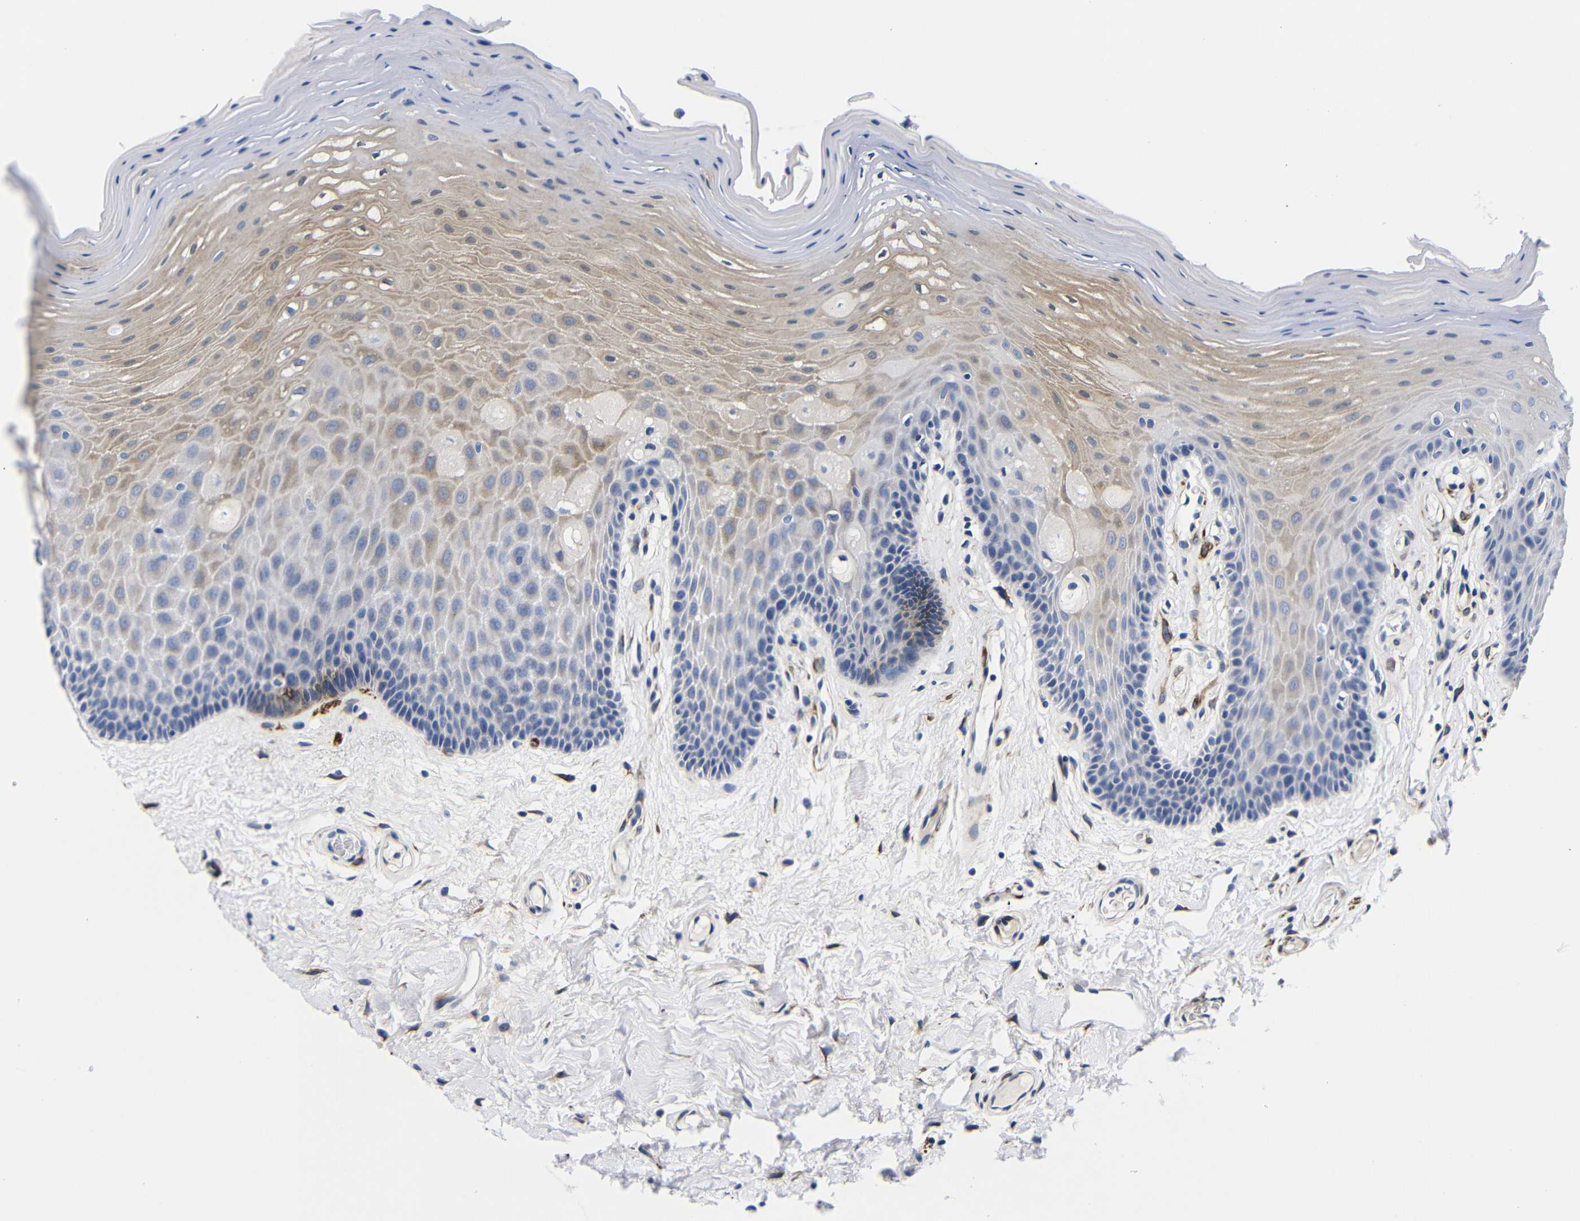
{"staining": {"intensity": "weak", "quantity": "25%-75%", "location": "cytoplasmic/membranous"}, "tissue": "oral mucosa", "cell_type": "Squamous epithelial cells", "image_type": "normal", "snomed": [{"axis": "morphology", "description": "Normal tissue, NOS"}, {"axis": "morphology", "description": "Squamous cell carcinoma, NOS"}, {"axis": "topography", "description": "Skeletal muscle"}, {"axis": "topography", "description": "Adipose tissue"}, {"axis": "topography", "description": "Vascular tissue"}, {"axis": "topography", "description": "Oral tissue"}, {"axis": "topography", "description": "Peripheral nerve tissue"}, {"axis": "topography", "description": "Head-Neck"}], "caption": "Benign oral mucosa was stained to show a protein in brown. There is low levels of weak cytoplasmic/membranous staining in about 25%-75% of squamous epithelial cells. The staining was performed using DAB, with brown indicating positive protein expression. Nuclei are stained blue with hematoxylin.", "gene": "LRIG1", "patient": {"sex": "male", "age": 71}}